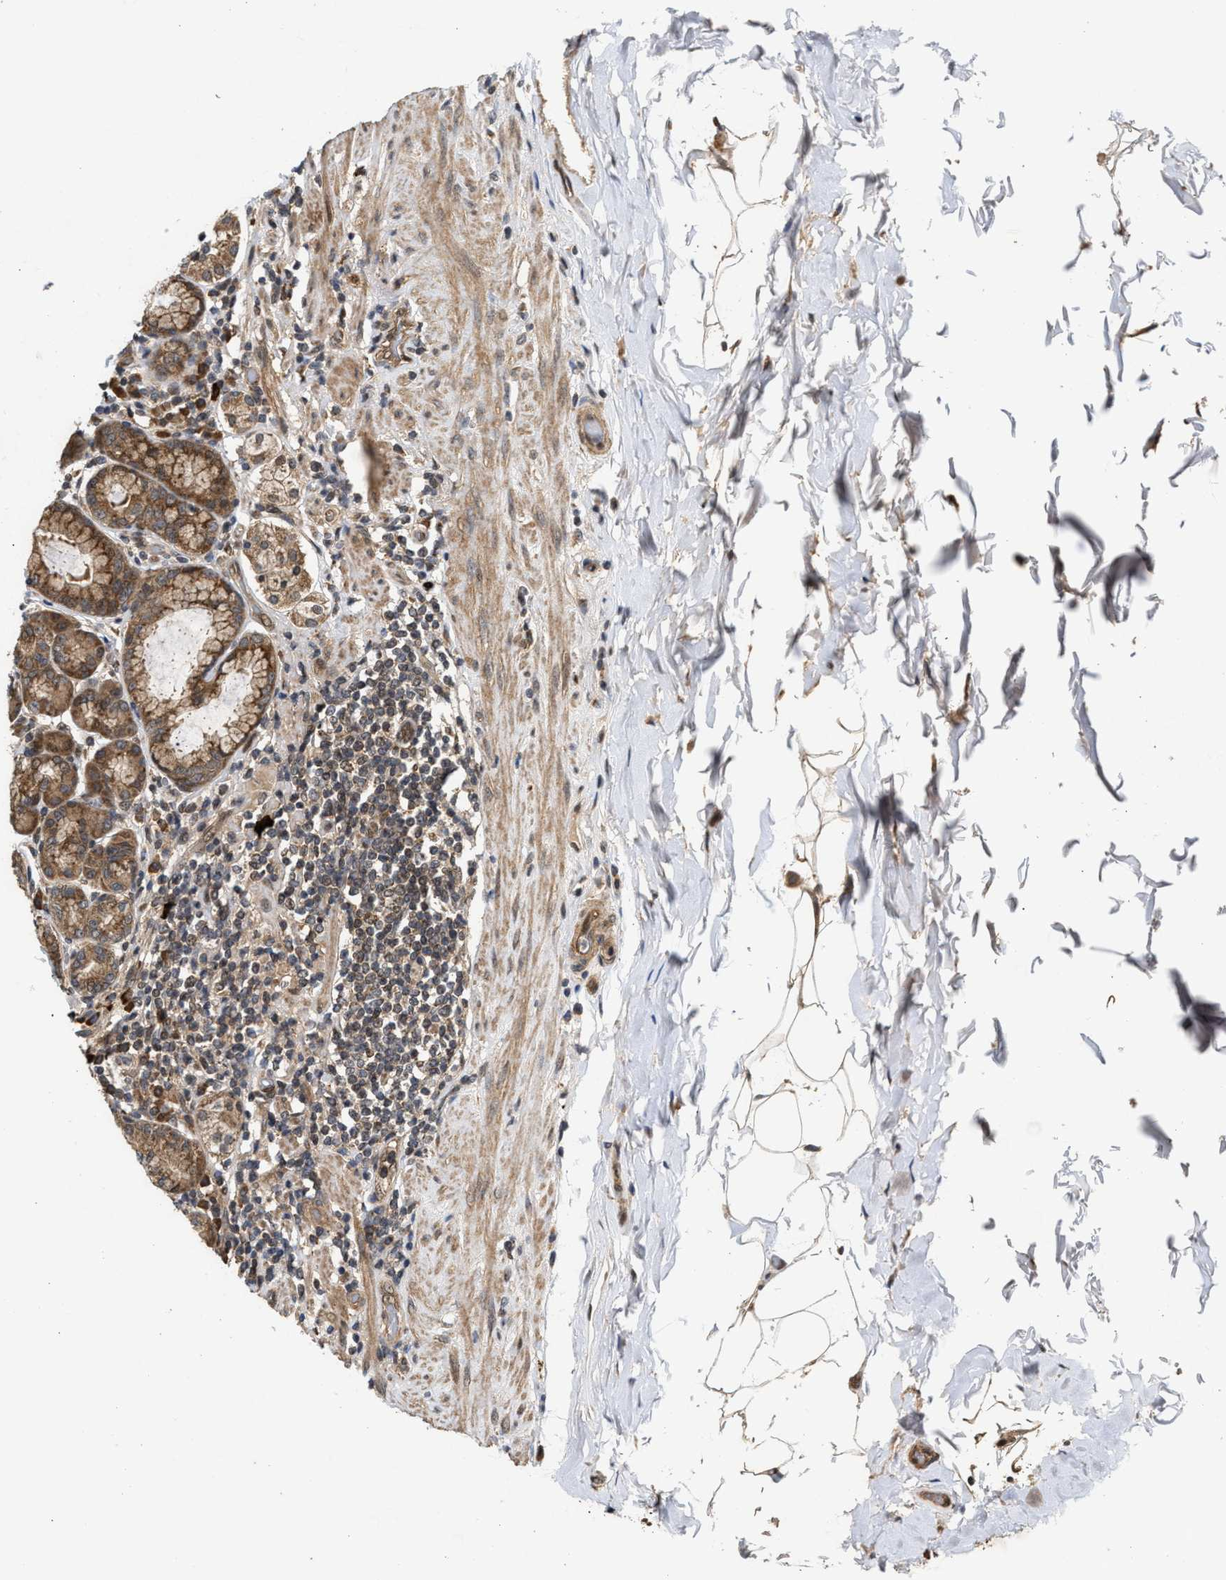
{"staining": {"intensity": "moderate", "quantity": ">75%", "location": "cytoplasmic/membranous"}, "tissue": "stomach", "cell_type": "Glandular cells", "image_type": "normal", "snomed": [{"axis": "morphology", "description": "Normal tissue, NOS"}, {"axis": "topography", "description": "Stomach, lower"}], "caption": "Stomach stained with immunohistochemistry shows moderate cytoplasmic/membranous expression in approximately >75% of glandular cells. The staining was performed using DAB (3,3'-diaminobenzidine) to visualize the protein expression in brown, while the nuclei were stained in blue with hematoxylin (Magnification: 20x).", "gene": "CFLAR", "patient": {"sex": "female", "age": 76}}